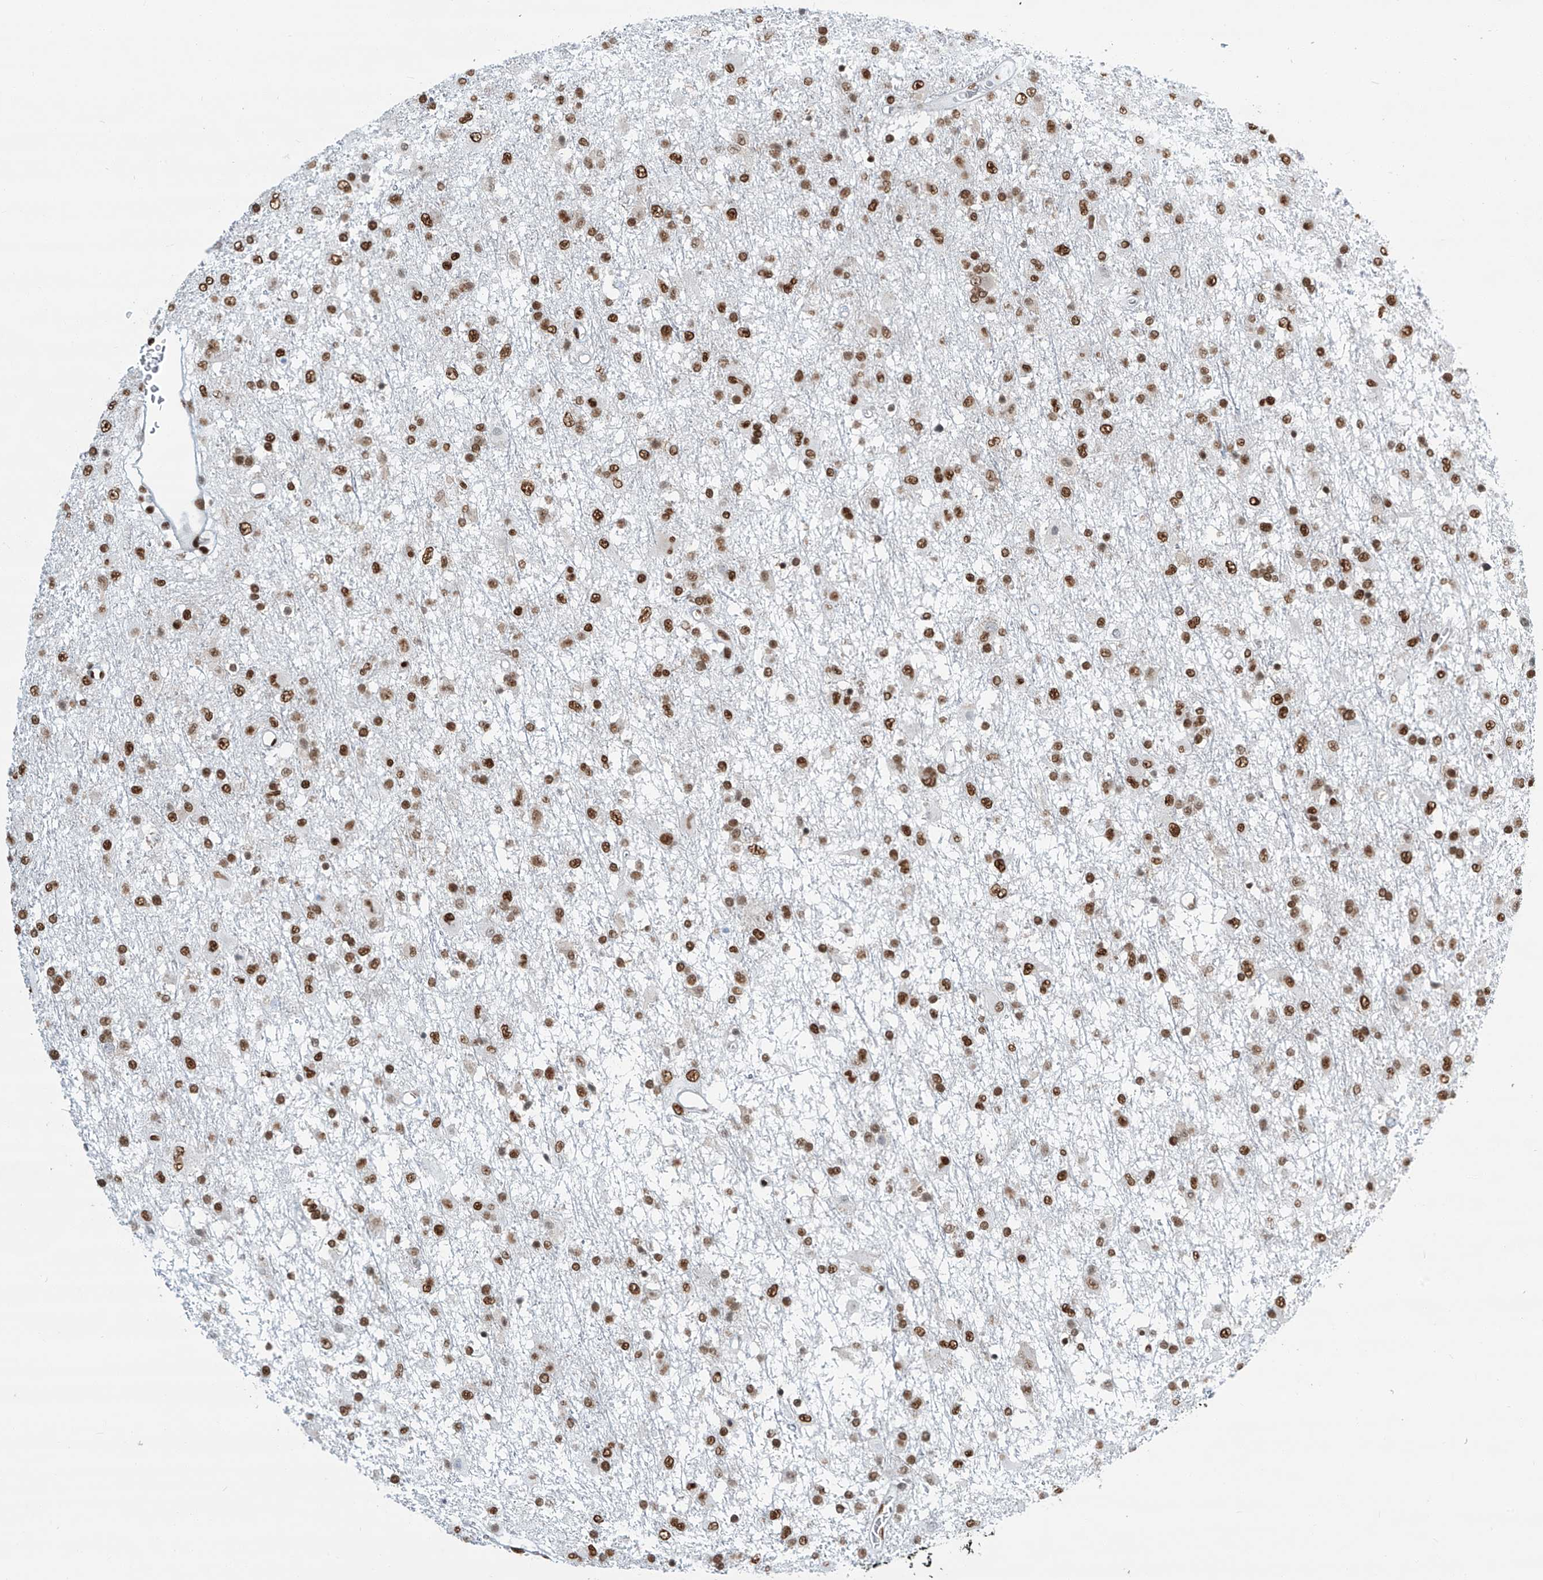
{"staining": {"intensity": "strong", "quantity": ">75%", "location": "nuclear"}, "tissue": "glioma", "cell_type": "Tumor cells", "image_type": "cancer", "snomed": [{"axis": "morphology", "description": "Glioma, malignant, Low grade"}, {"axis": "topography", "description": "Brain"}], "caption": "Human glioma stained with a protein marker reveals strong staining in tumor cells.", "gene": "SARNP", "patient": {"sex": "male", "age": 65}}